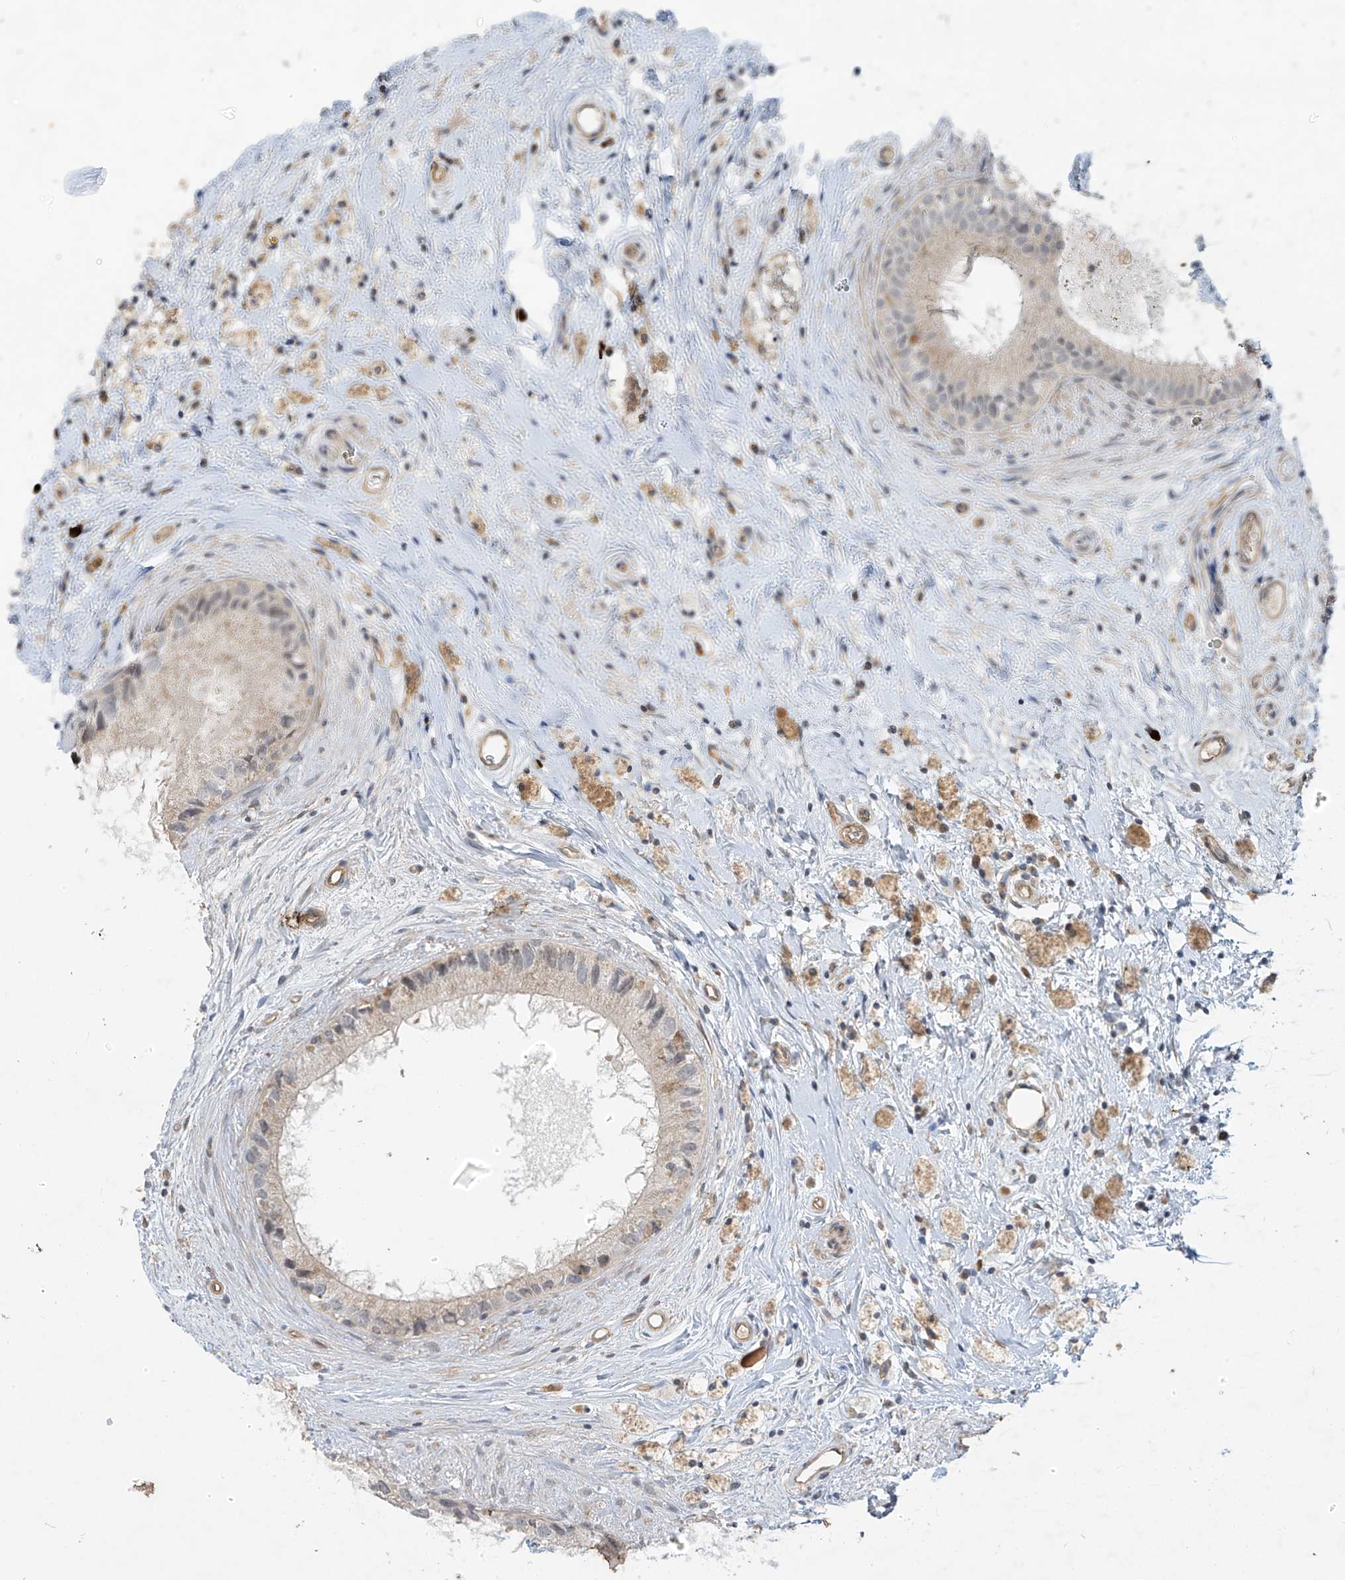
{"staining": {"intensity": "weak", "quantity": "<25%", "location": "cytoplasmic/membranous"}, "tissue": "epididymis", "cell_type": "Glandular cells", "image_type": "normal", "snomed": [{"axis": "morphology", "description": "Normal tissue, NOS"}, {"axis": "topography", "description": "Epididymis"}], "caption": "Immunohistochemistry (IHC) micrograph of normal epididymis: human epididymis stained with DAB (3,3'-diaminobenzidine) demonstrates no significant protein expression in glandular cells.", "gene": "DGKQ", "patient": {"sex": "male", "age": 80}}